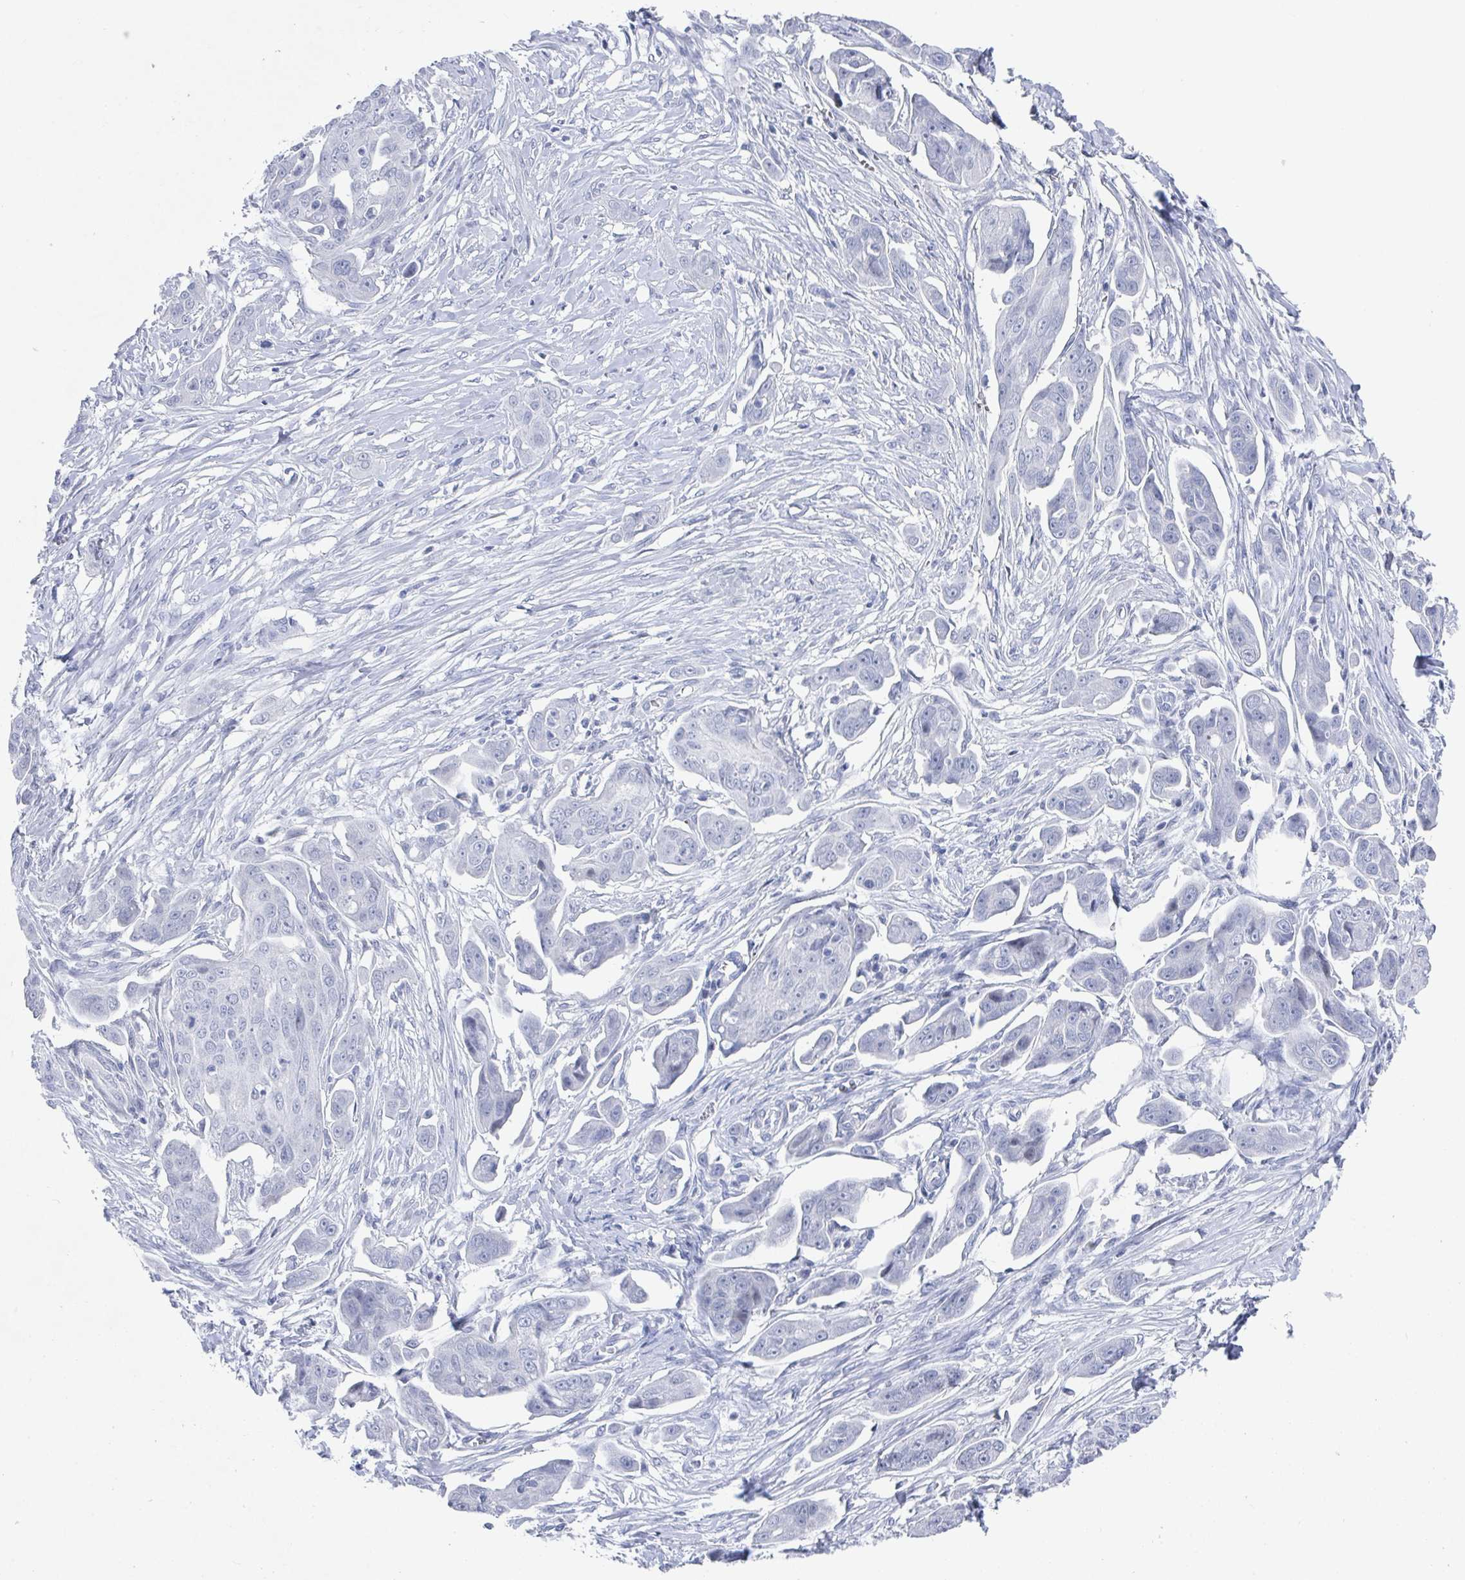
{"staining": {"intensity": "negative", "quantity": "none", "location": "none"}, "tissue": "ovarian cancer", "cell_type": "Tumor cells", "image_type": "cancer", "snomed": [{"axis": "morphology", "description": "Carcinoma, endometroid"}, {"axis": "topography", "description": "Ovary"}], "caption": "Endometroid carcinoma (ovarian) stained for a protein using immunohistochemistry (IHC) displays no expression tumor cells.", "gene": "CAMKV", "patient": {"sex": "female", "age": 70}}